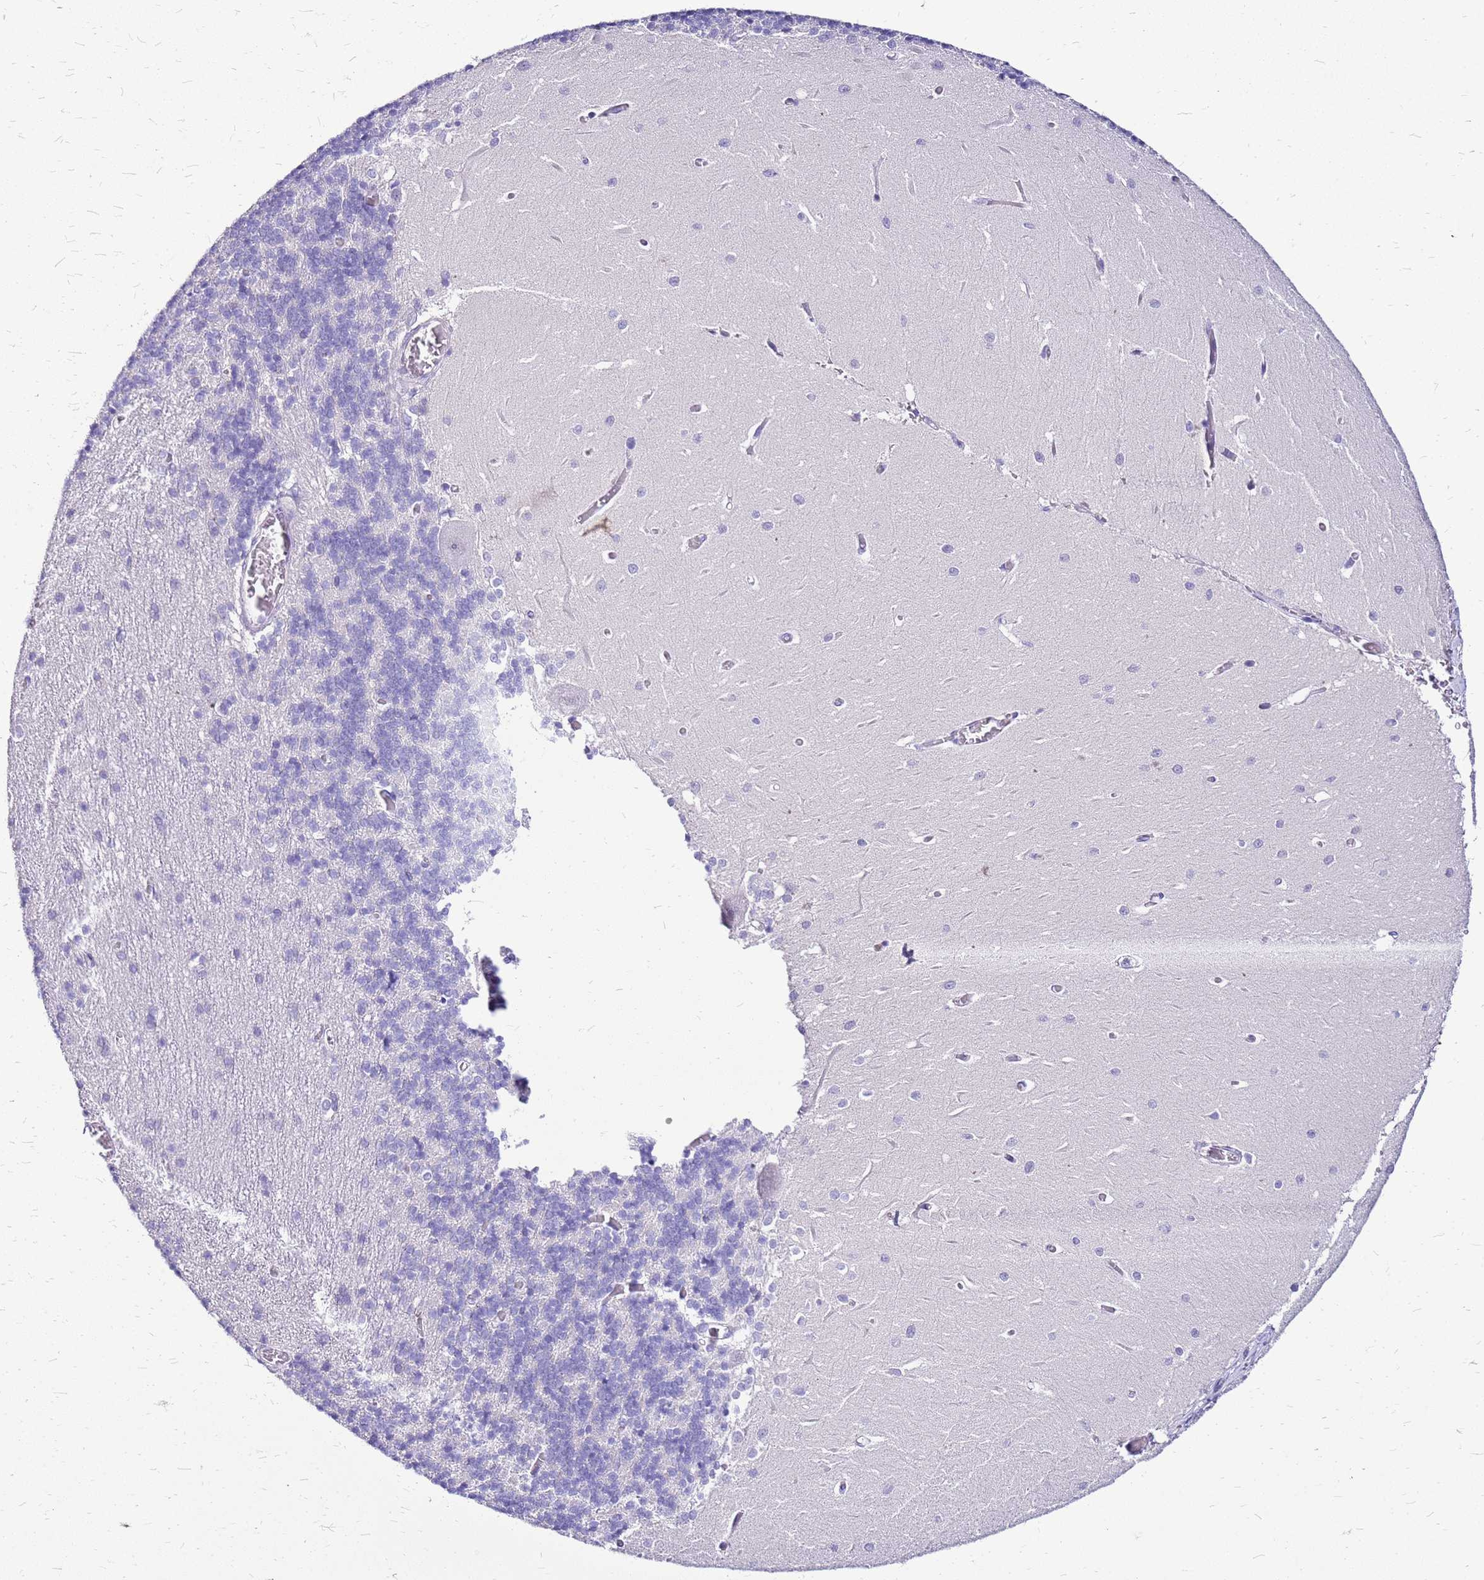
{"staining": {"intensity": "negative", "quantity": "none", "location": "none"}, "tissue": "cerebellum", "cell_type": "Cells in granular layer", "image_type": "normal", "snomed": [{"axis": "morphology", "description": "Normal tissue, NOS"}, {"axis": "topography", "description": "Cerebellum"}], "caption": "The IHC photomicrograph has no significant staining in cells in granular layer of cerebellum. (DAB immunohistochemistry (IHC), high magnification).", "gene": "DCDC2B", "patient": {"sex": "male", "age": 37}}